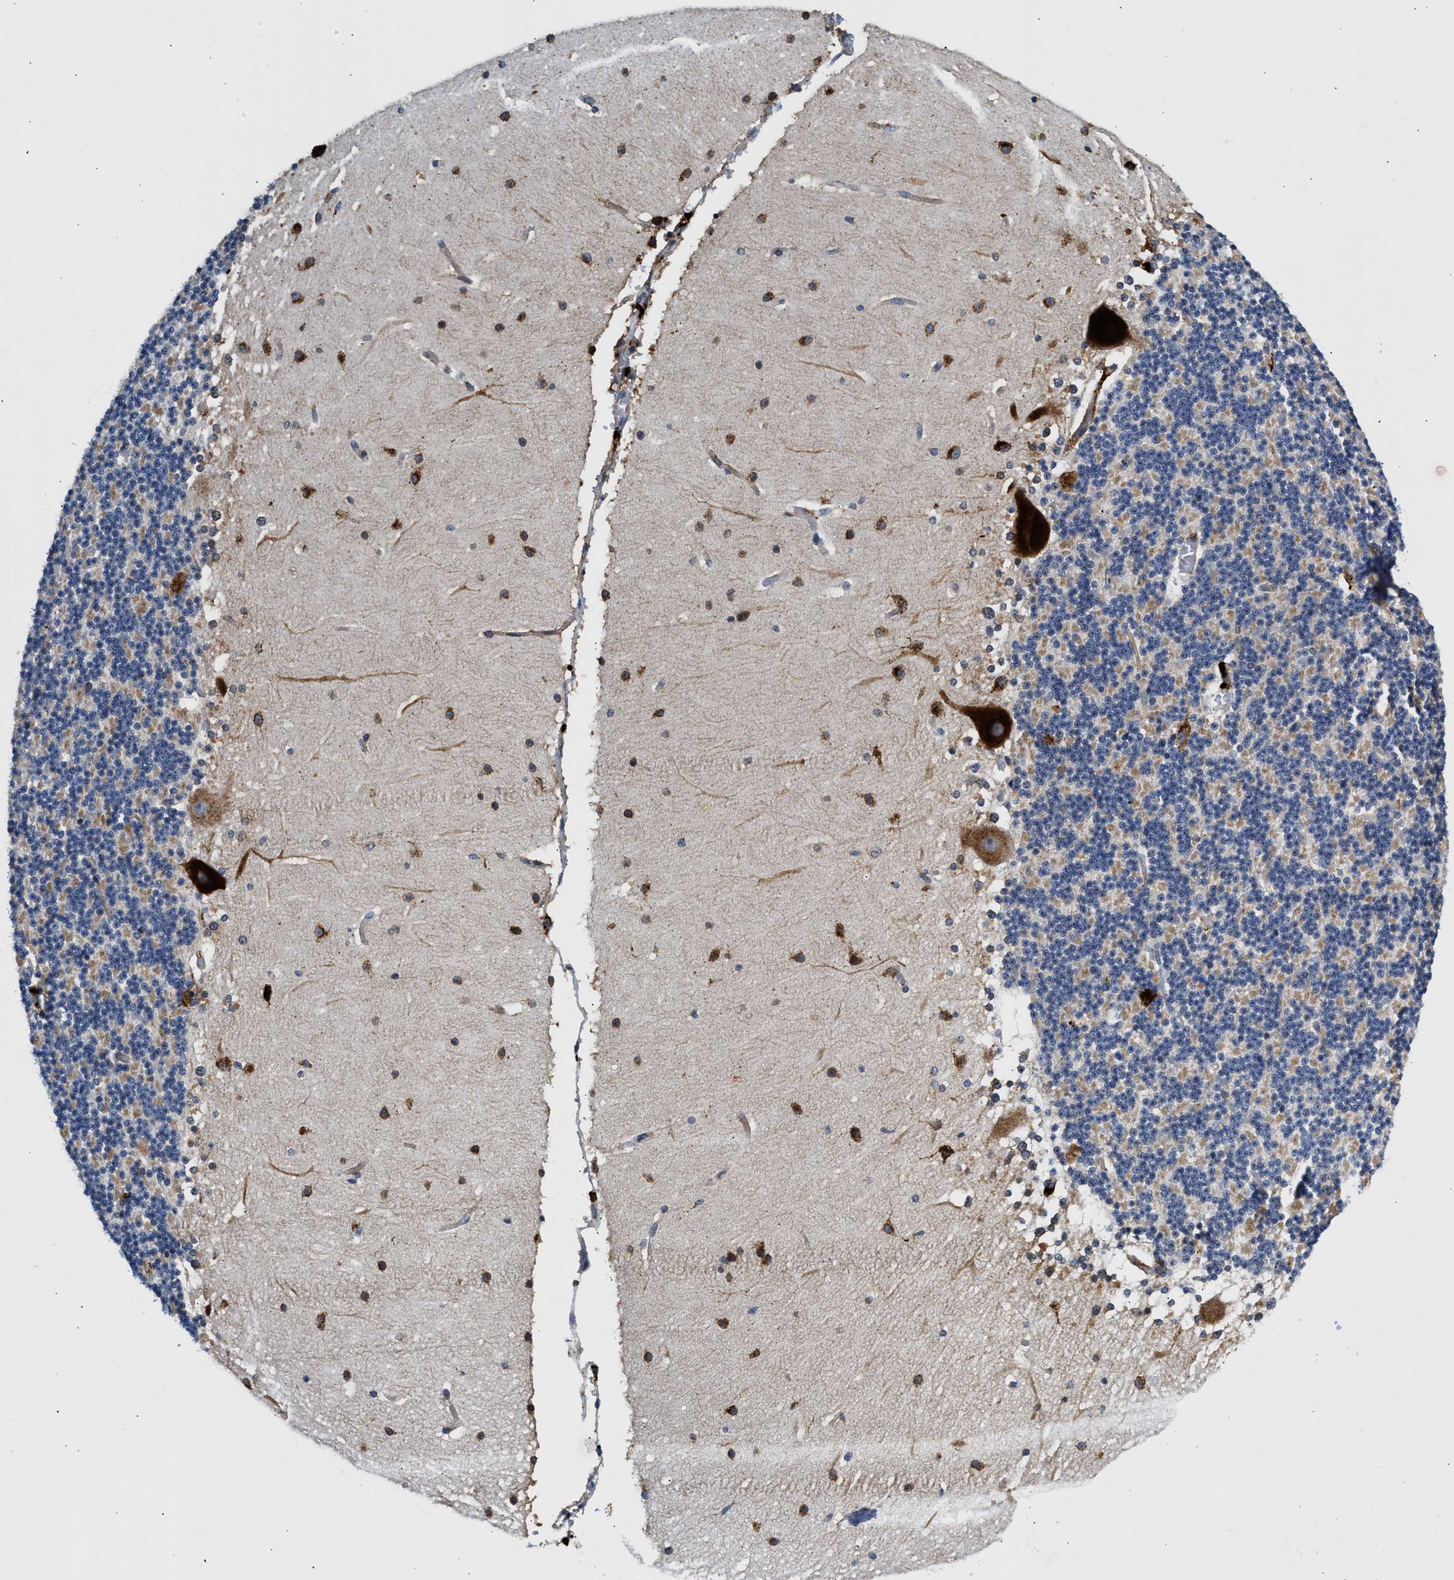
{"staining": {"intensity": "moderate", "quantity": "<25%", "location": "cytoplasmic/membranous"}, "tissue": "cerebellum", "cell_type": "Cells in granular layer", "image_type": "normal", "snomed": [{"axis": "morphology", "description": "Normal tissue, NOS"}, {"axis": "topography", "description": "Cerebellum"}], "caption": "About <25% of cells in granular layer in normal human cerebellum demonstrate moderate cytoplasmic/membranous protein staining as visualized by brown immunohistochemical staining.", "gene": "AMZ1", "patient": {"sex": "female", "age": 19}}